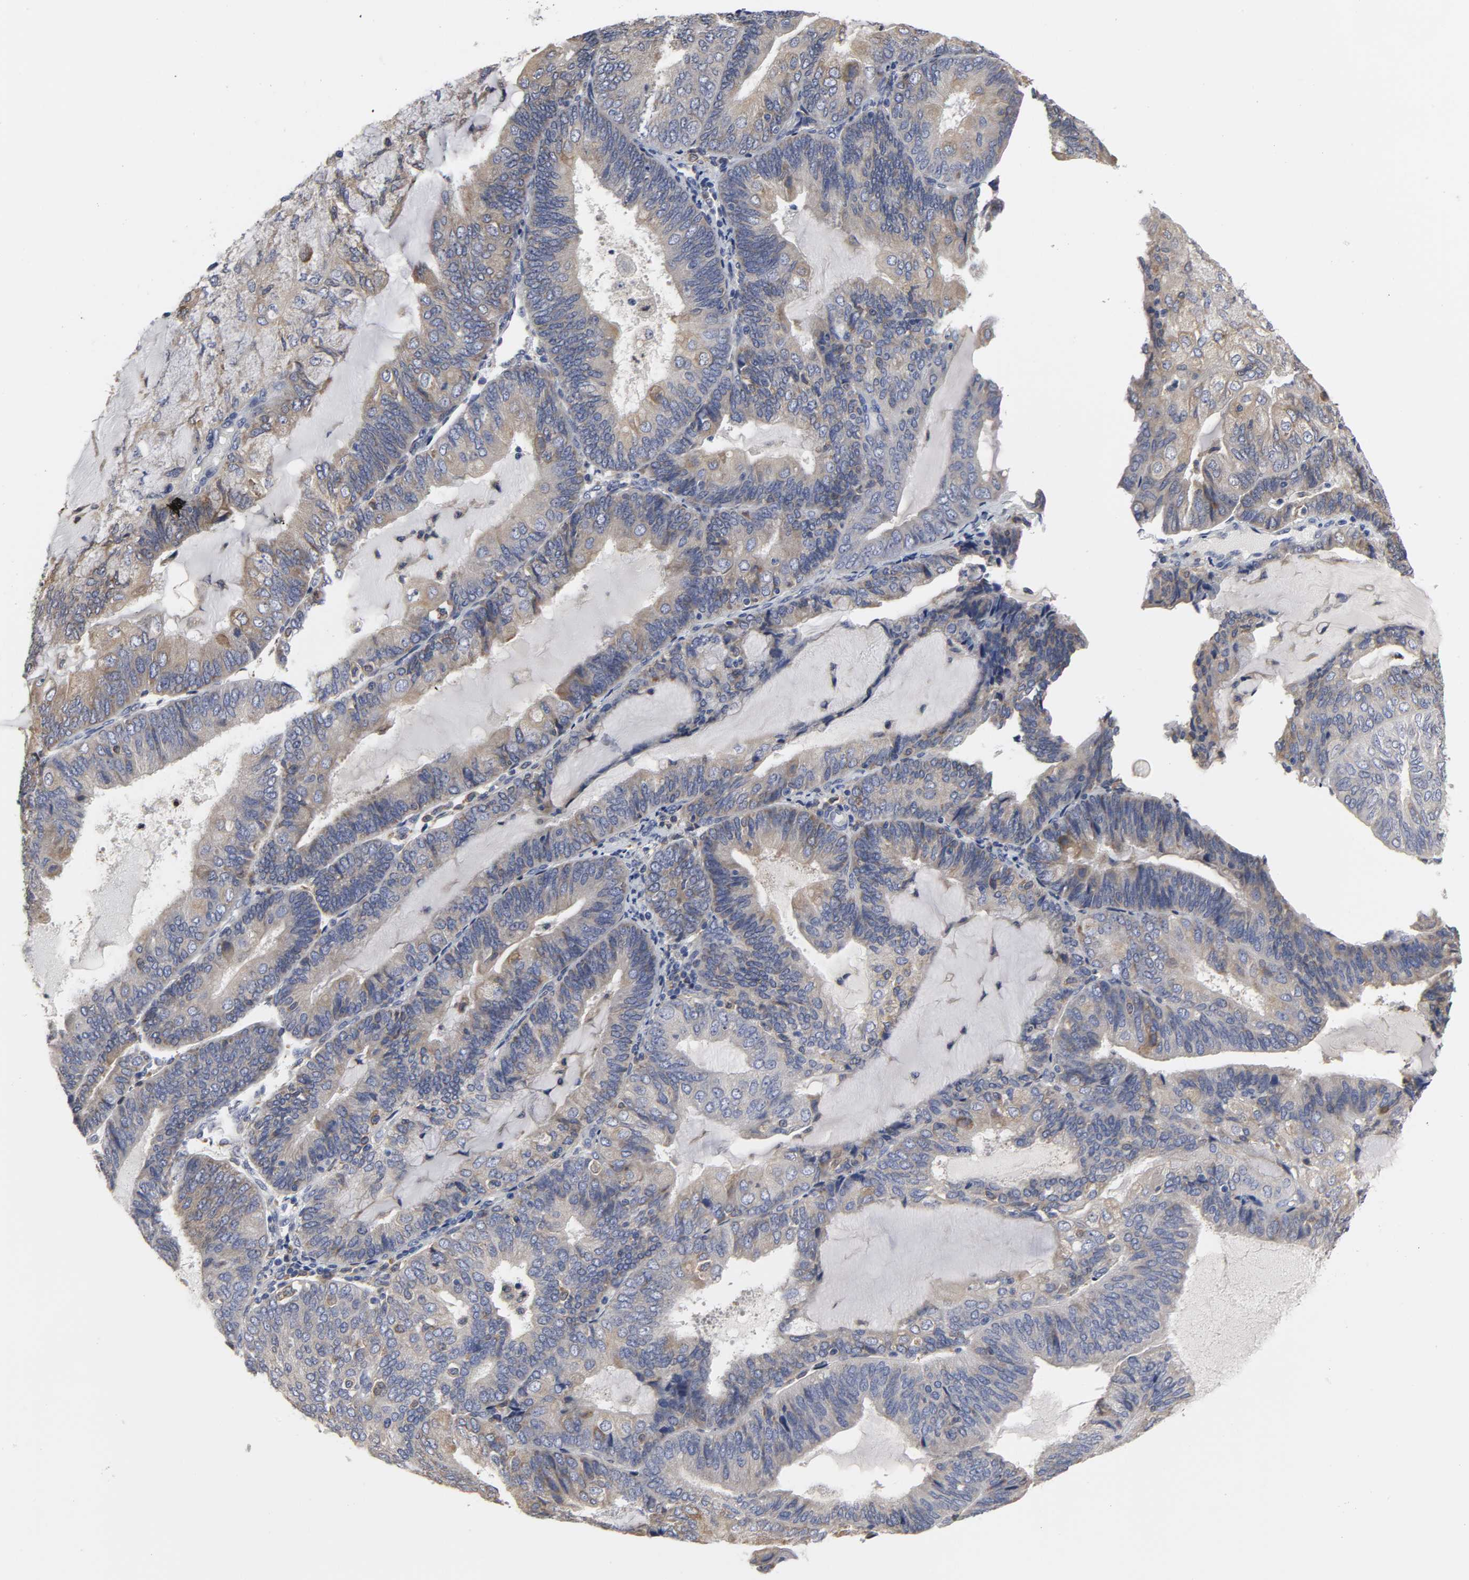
{"staining": {"intensity": "weak", "quantity": ">75%", "location": "cytoplasmic/membranous"}, "tissue": "endometrial cancer", "cell_type": "Tumor cells", "image_type": "cancer", "snomed": [{"axis": "morphology", "description": "Adenocarcinoma, NOS"}, {"axis": "topography", "description": "Endometrium"}], "caption": "Endometrial adenocarcinoma was stained to show a protein in brown. There is low levels of weak cytoplasmic/membranous staining in approximately >75% of tumor cells.", "gene": "HCK", "patient": {"sex": "female", "age": 81}}